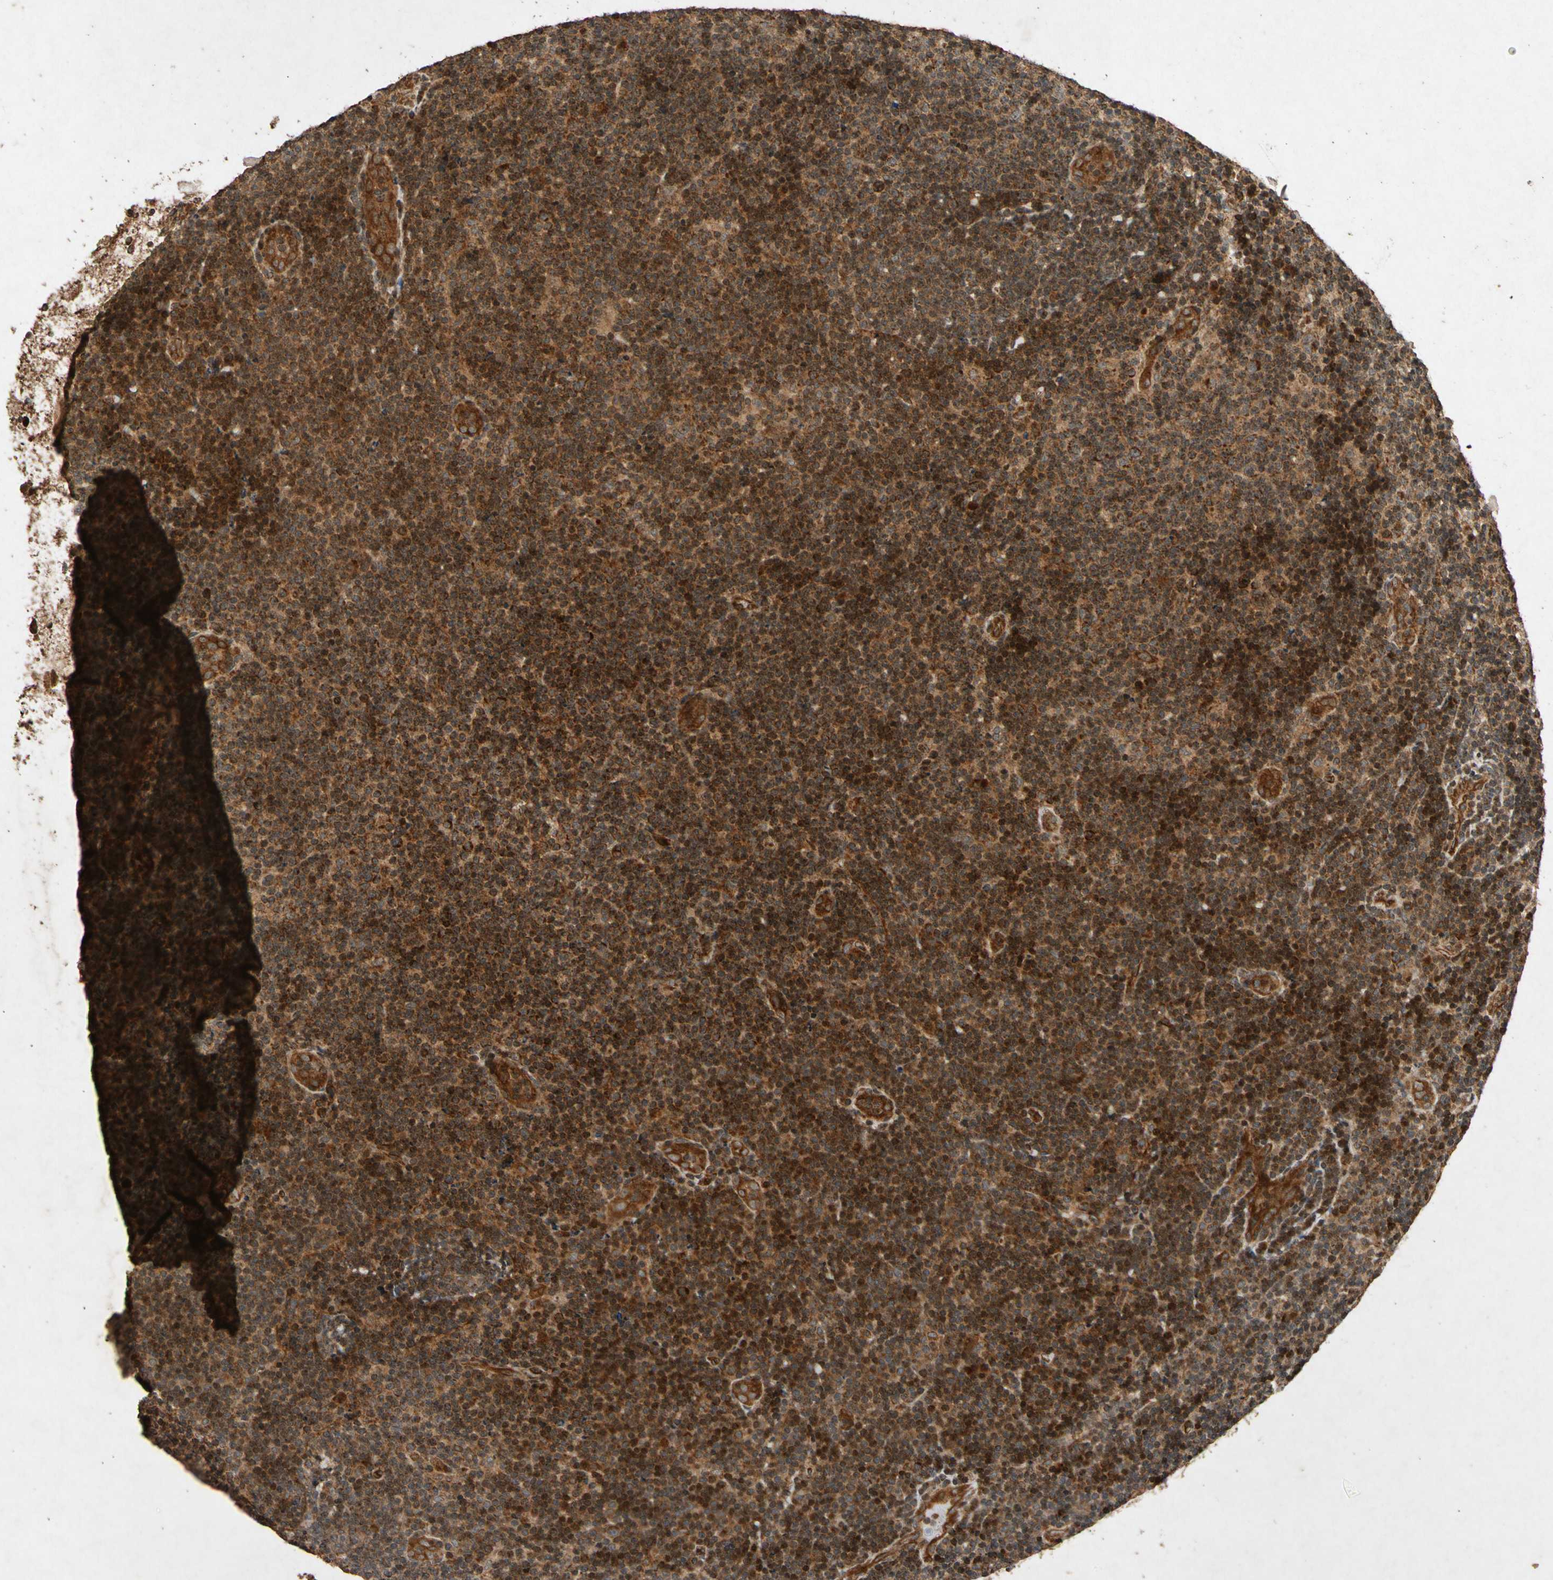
{"staining": {"intensity": "strong", "quantity": ">75%", "location": "cytoplasmic/membranous"}, "tissue": "lymphoma", "cell_type": "Tumor cells", "image_type": "cancer", "snomed": [{"axis": "morphology", "description": "Malignant lymphoma, non-Hodgkin's type, Low grade"}, {"axis": "topography", "description": "Lymph node"}], "caption": "Tumor cells exhibit high levels of strong cytoplasmic/membranous expression in approximately >75% of cells in lymphoma.", "gene": "TXN2", "patient": {"sex": "male", "age": 83}}